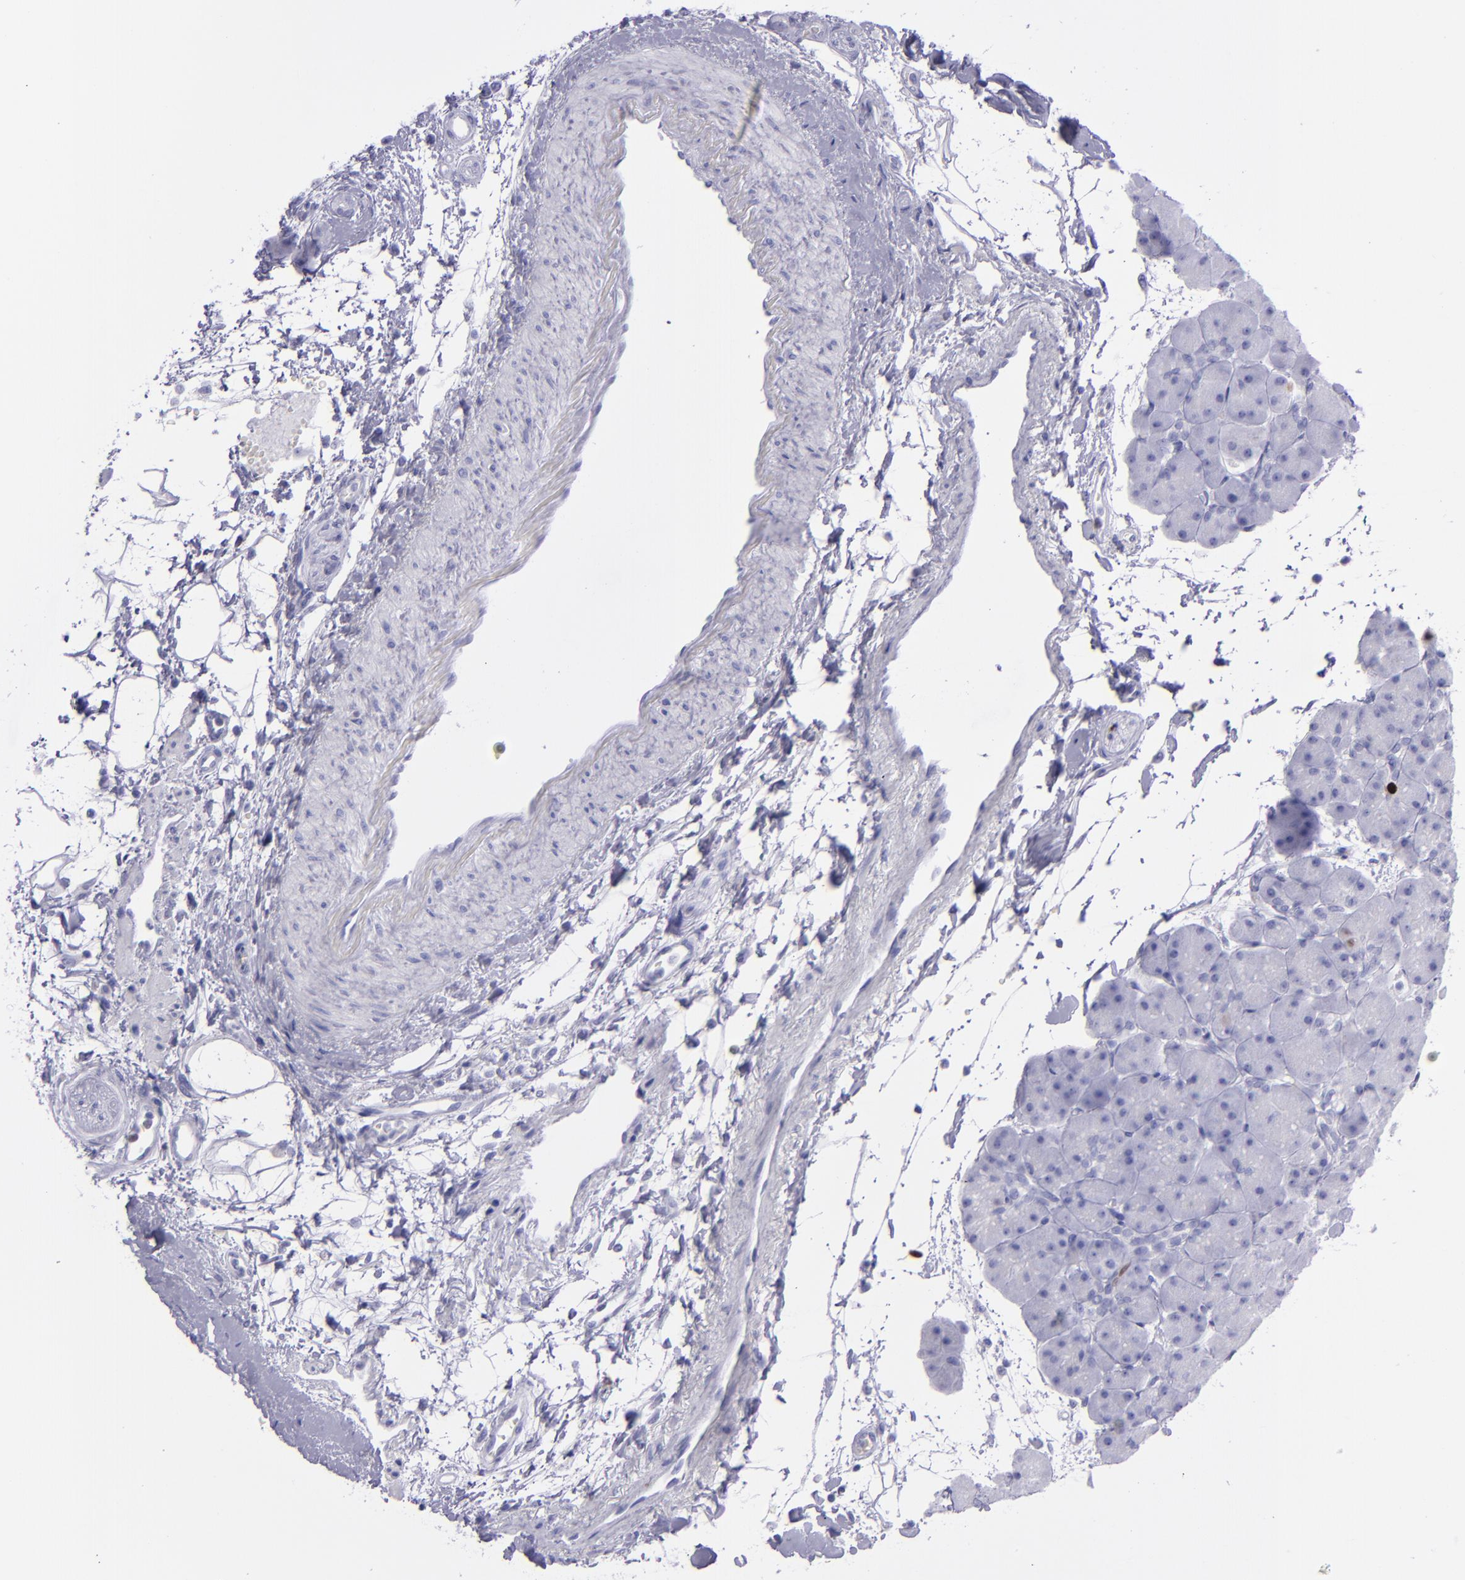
{"staining": {"intensity": "negative", "quantity": "none", "location": "none"}, "tissue": "pancreas", "cell_type": "Exocrine glandular cells", "image_type": "normal", "snomed": [{"axis": "morphology", "description": "Normal tissue, NOS"}, {"axis": "topography", "description": "Pancreas"}], "caption": "DAB immunohistochemical staining of benign pancreas exhibits no significant expression in exocrine glandular cells.", "gene": "TOP2A", "patient": {"sex": "male", "age": 66}}